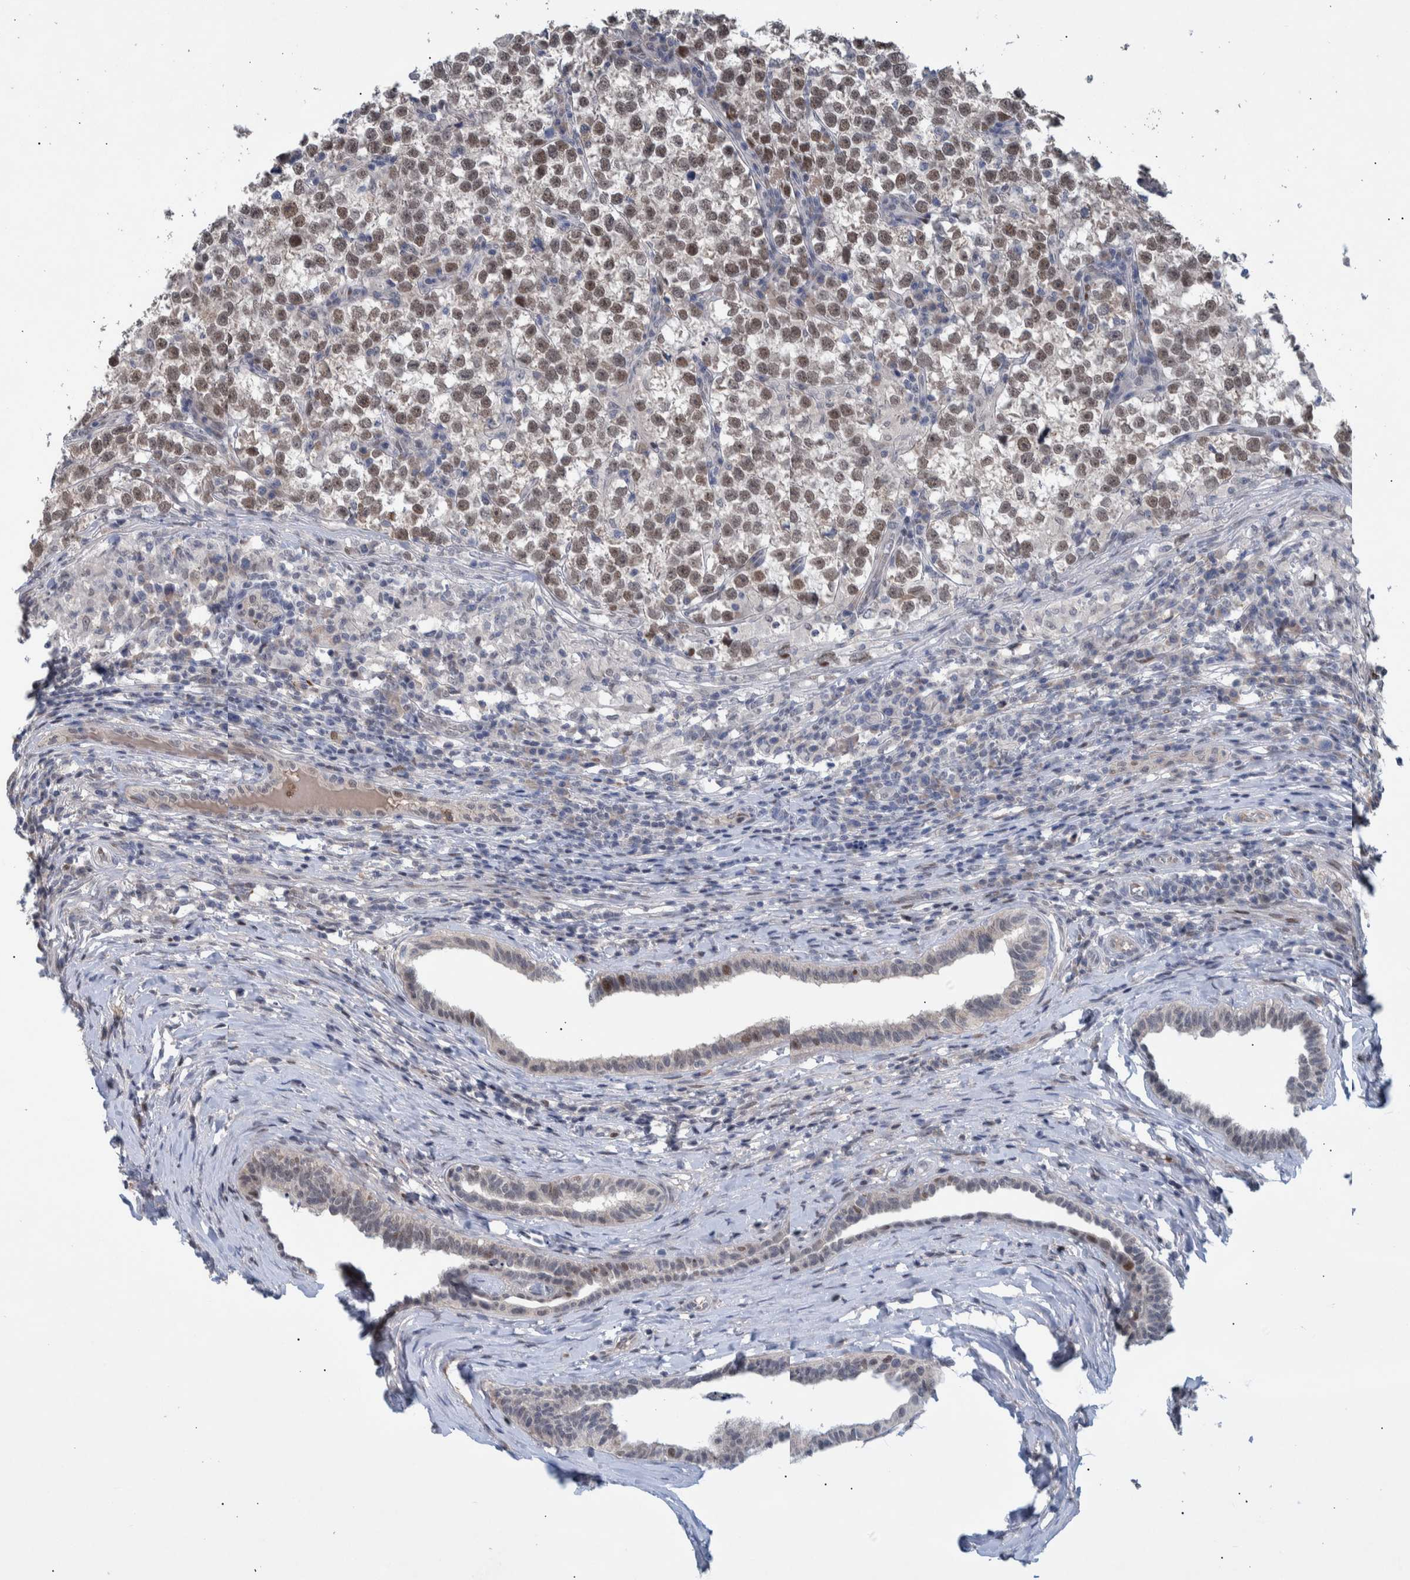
{"staining": {"intensity": "weak", "quantity": ">75%", "location": "nuclear"}, "tissue": "testis cancer", "cell_type": "Tumor cells", "image_type": "cancer", "snomed": [{"axis": "morphology", "description": "Normal tissue, NOS"}, {"axis": "morphology", "description": "Seminoma, NOS"}, {"axis": "topography", "description": "Testis"}], "caption": "Immunohistochemical staining of human testis cancer displays weak nuclear protein staining in approximately >75% of tumor cells.", "gene": "ESRP1", "patient": {"sex": "male", "age": 43}}